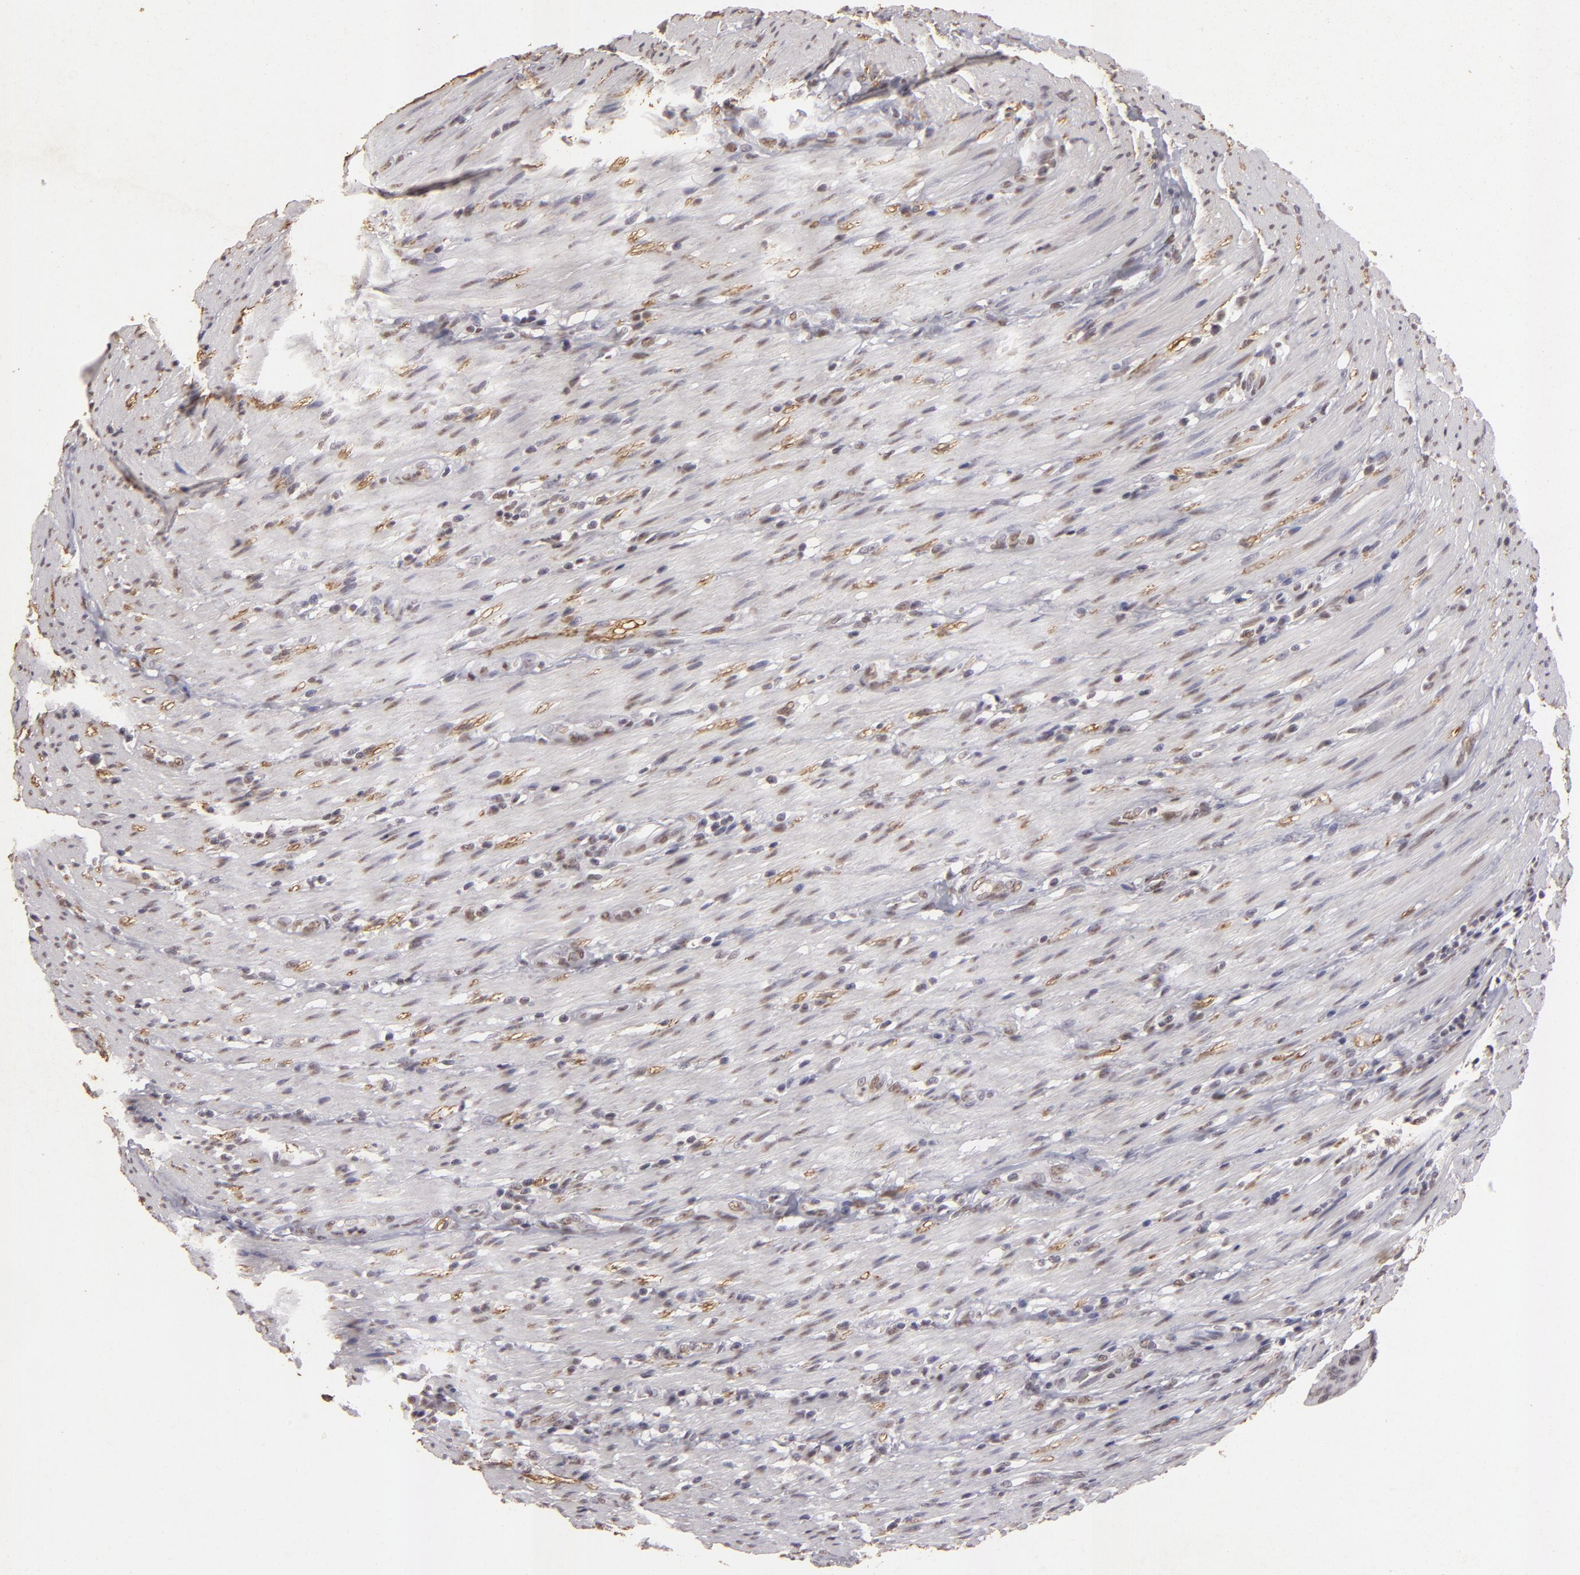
{"staining": {"intensity": "weak", "quantity": ">75%", "location": "nuclear"}, "tissue": "colorectal cancer", "cell_type": "Tumor cells", "image_type": "cancer", "snomed": [{"axis": "morphology", "description": "Adenocarcinoma, NOS"}, {"axis": "topography", "description": "Colon"}], "caption": "Immunohistochemical staining of human adenocarcinoma (colorectal) demonstrates weak nuclear protein staining in approximately >75% of tumor cells.", "gene": "CBX3", "patient": {"sex": "male", "age": 54}}